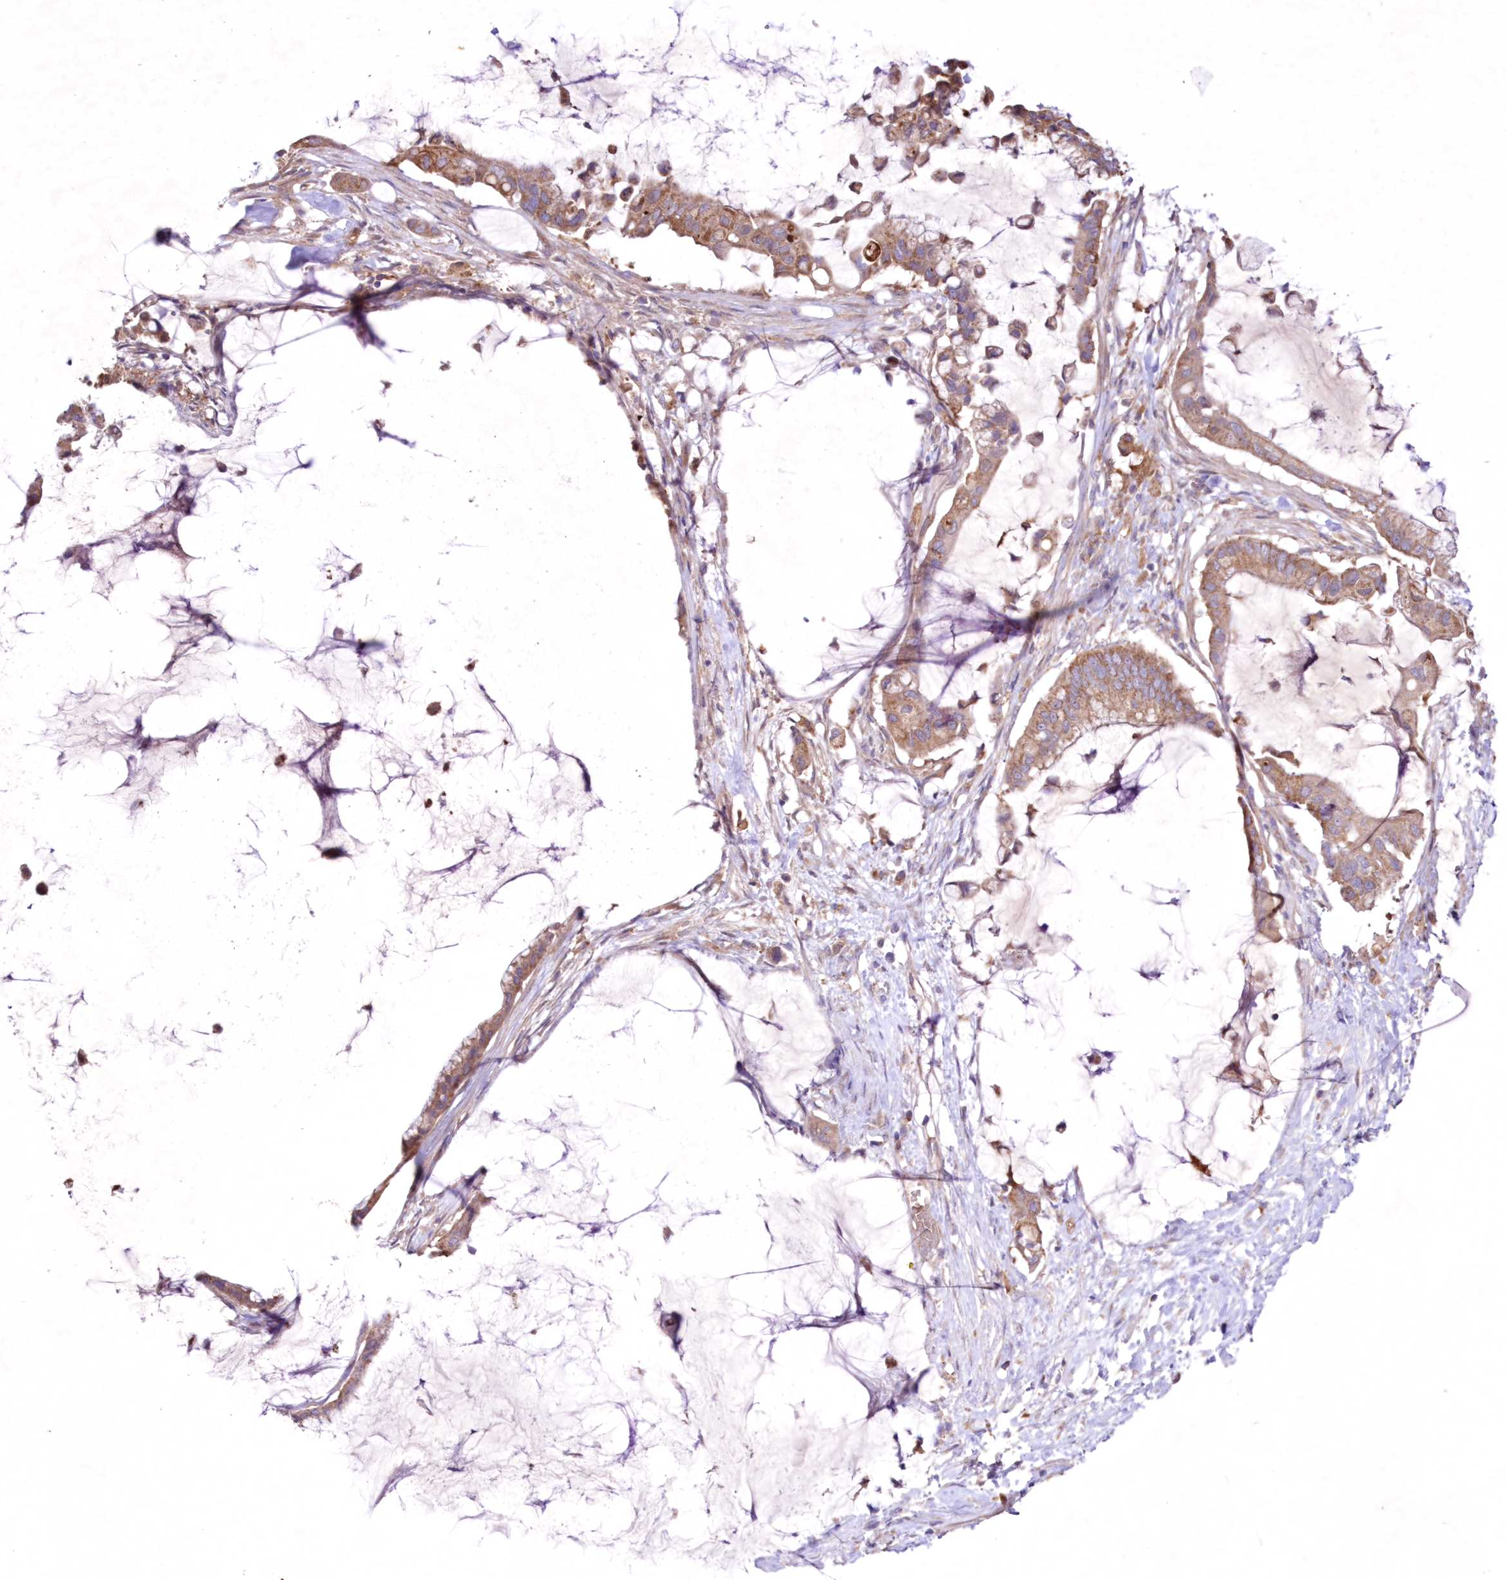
{"staining": {"intensity": "moderate", "quantity": ">75%", "location": "cytoplasmic/membranous"}, "tissue": "pancreatic cancer", "cell_type": "Tumor cells", "image_type": "cancer", "snomed": [{"axis": "morphology", "description": "Adenocarcinoma, NOS"}, {"axis": "topography", "description": "Pancreas"}], "caption": "Protein expression analysis of pancreatic cancer shows moderate cytoplasmic/membranous expression in about >75% of tumor cells. (Stains: DAB (3,3'-diaminobenzidine) in brown, nuclei in blue, Microscopy: brightfield microscopy at high magnification).", "gene": "FCHO2", "patient": {"sex": "male", "age": 41}}